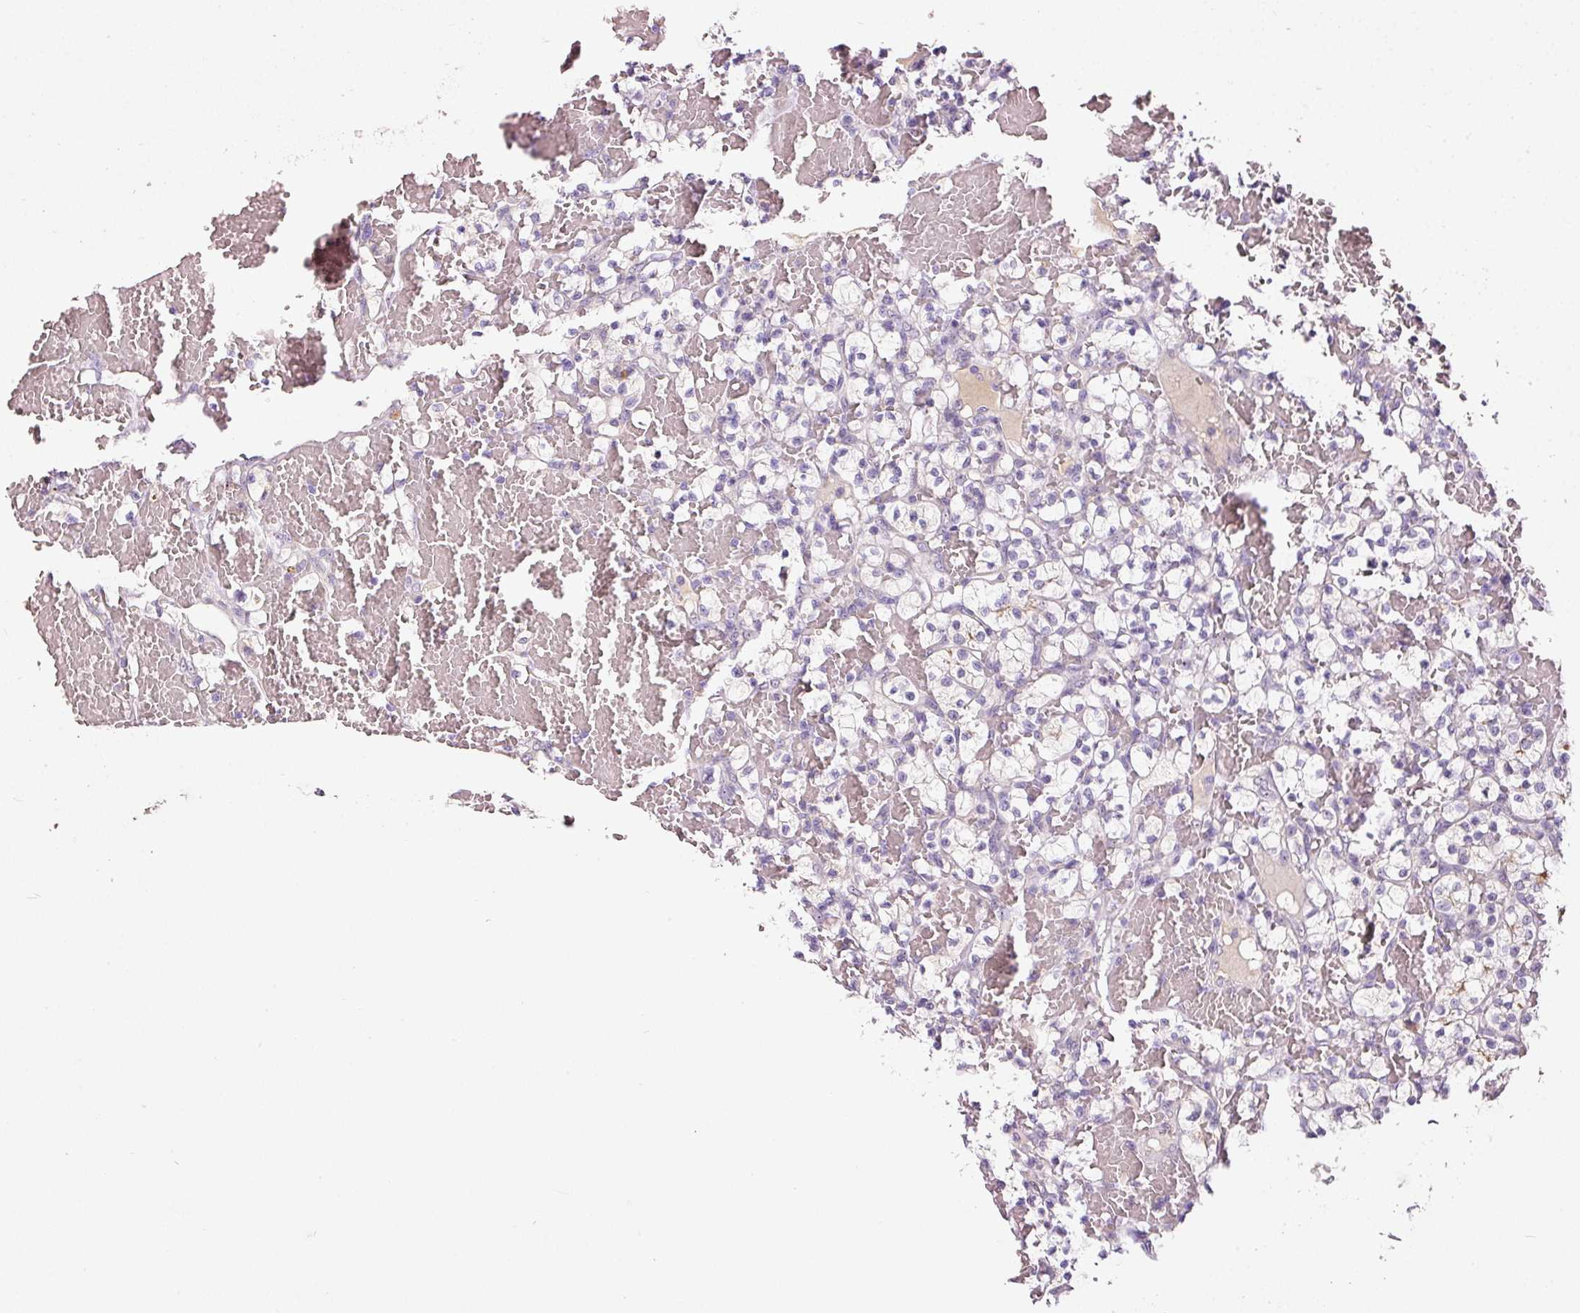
{"staining": {"intensity": "negative", "quantity": "none", "location": "none"}, "tissue": "renal cancer", "cell_type": "Tumor cells", "image_type": "cancer", "snomed": [{"axis": "morphology", "description": "Adenocarcinoma, NOS"}, {"axis": "topography", "description": "Kidney"}], "caption": "High magnification brightfield microscopy of renal cancer stained with DAB (3,3'-diaminobenzidine) (brown) and counterstained with hematoxylin (blue): tumor cells show no significant staining.", "gene": "TMEM37", "patient": {"sex": "female", "age": 60}}